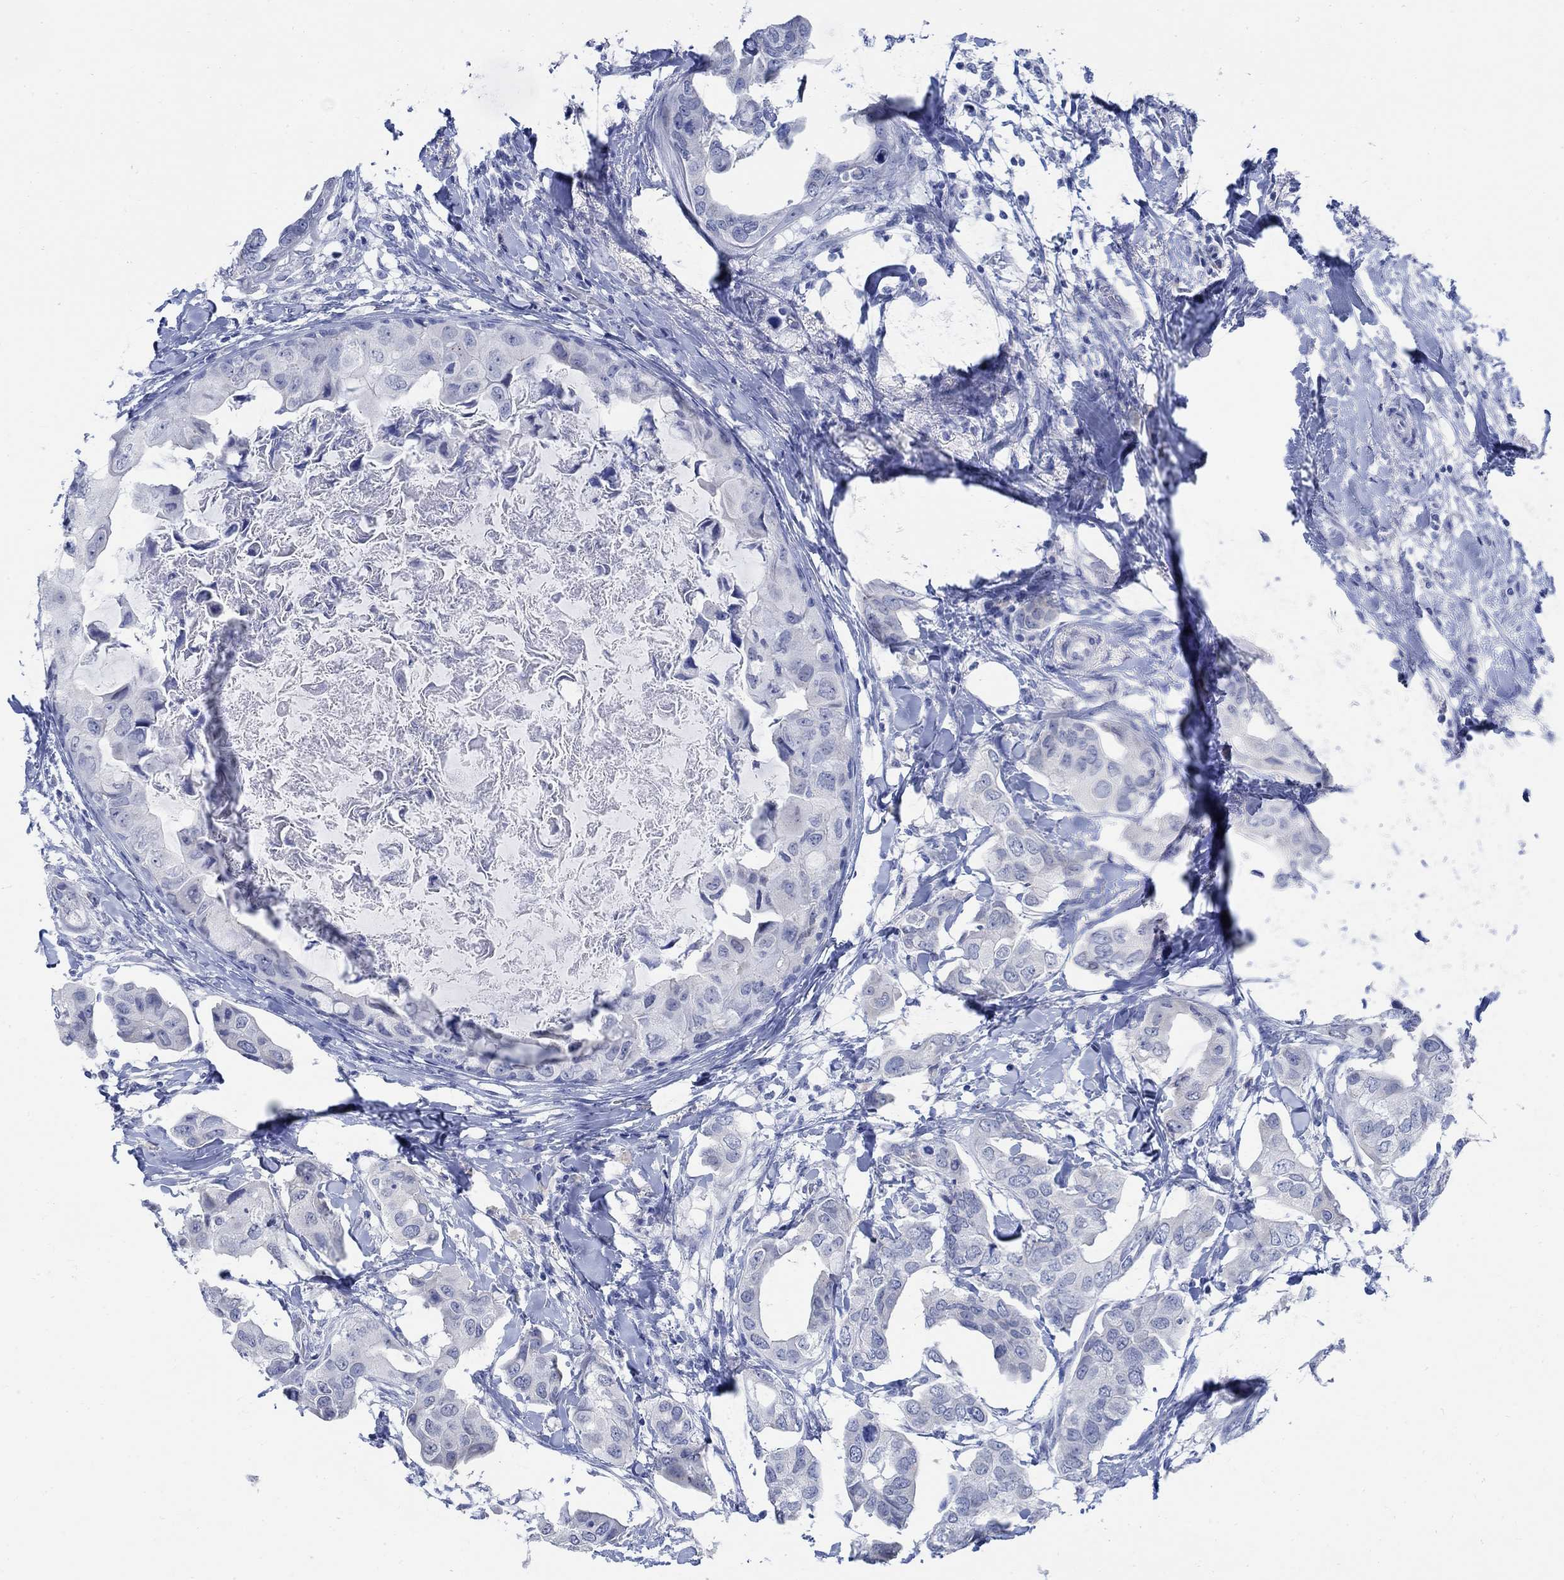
{"staining": {"intensity": "negative", "quantity": "none", "location": "none"}, "tissue": "breast cancer", "cell_type": "Tumor cells", "image_type": "cancer", "snomed": [{"axis": "morphology", "description": "Normal tissue, NOS"}, {"axis": "morphology", "description": "Duct carcinoma"}, {"axis": "topography", "description": "Breast"}], "caption": "Immunohistochemistry (IHC) image of intraductal carcinoma (breast) stained for a protein (brown), which shows no expression in tumor cells.", "gene": "CAMK2N1", "patient": {"sex": "female", "age": 40}}